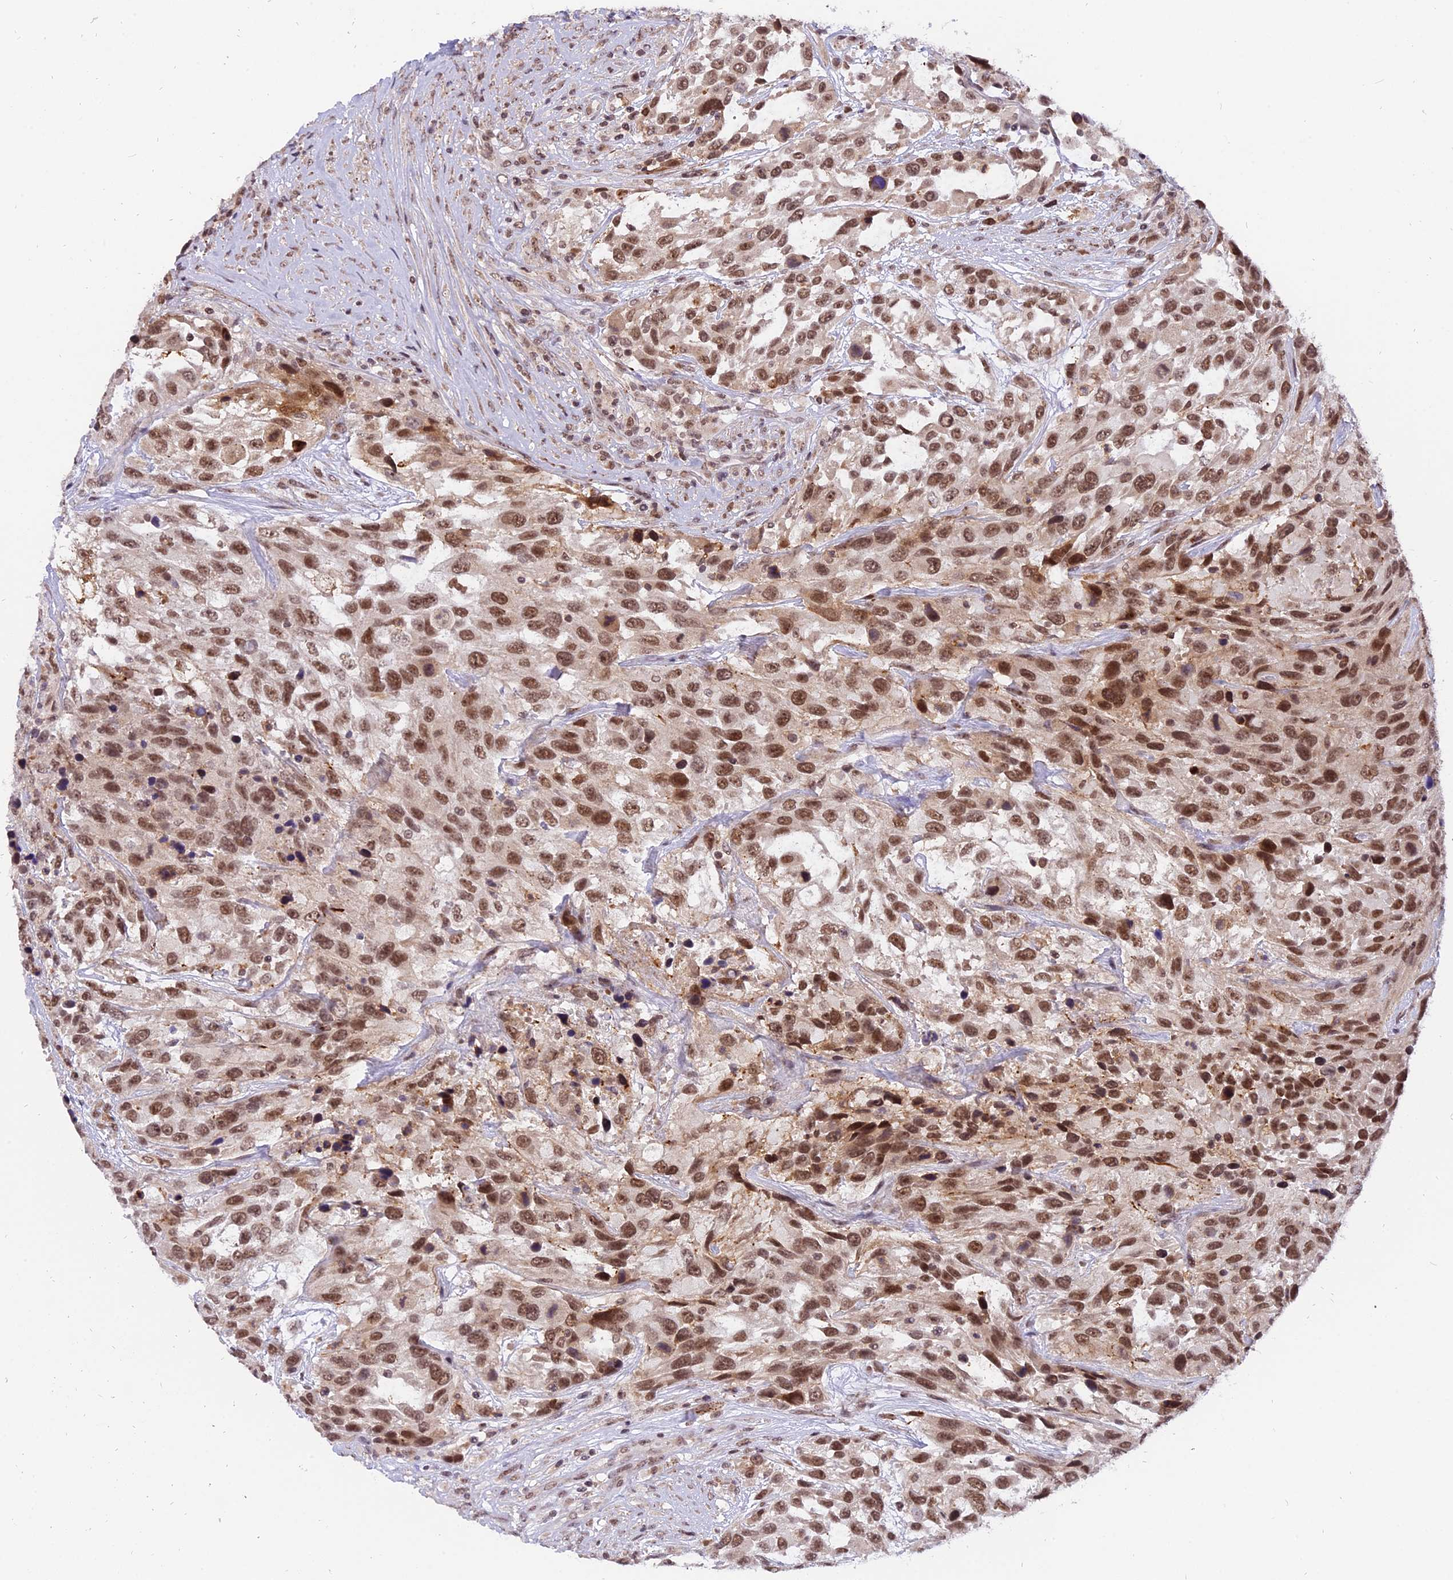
{"staining": {"intensity": "strong", "quantity": ">75%", "location": "nuclear"}, "tissue": "urothelial cancer", "cell_type": "Tumor cells", "image_type": "cancer", "snomed": [{"axis": "morphology", "description": "Urothelial carcinoma, High grade"}, {"axis": "topography", "description": "Urinary bladder"}], "caption": "A high-resolution photomicrograph shows immunohistochemistry (IHC) staining of high-grade urothelial carcinoma, which shows strong nuclear expression in approximately >75% of tumor cells.", "gene": "TADA3", "patient": {"sex": "female", "age": 70}}